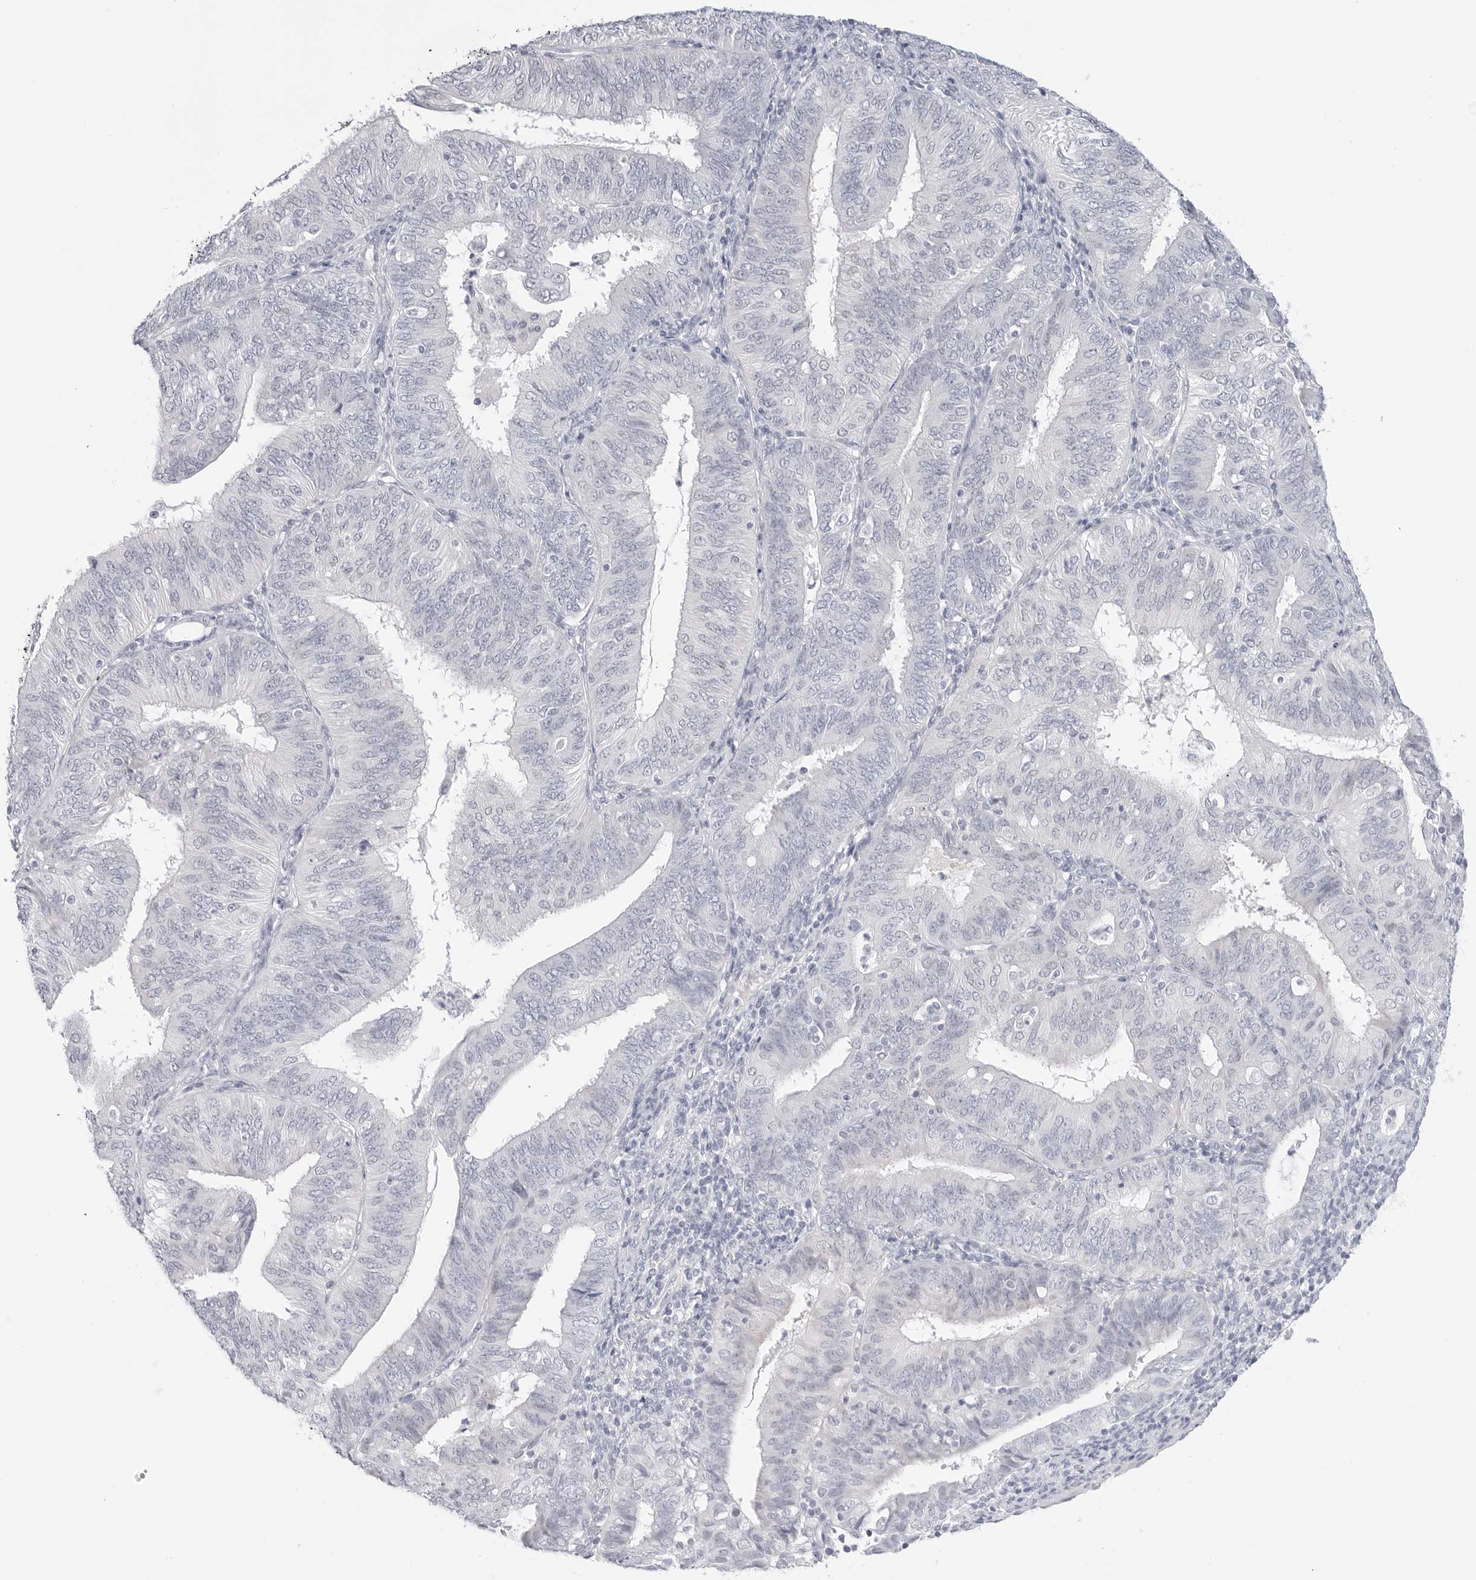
{"staining": {"intensity": "negative", "quantity": "none", "location": "none"}, "tissue": "endometrial cancer", "cell_type": "Tumor cells", "image_type": "cancer", "snomed": [{"axis": "morphology", "description": "Adenocarcinoma, NOS"}, {"axis": "topography", "description": "Endometrium"}], "caption": "The micrograph exhibits no staining of tumor cells in endometrial cancer.", "gene": "HMGCS2", "patient": {"sex": "female", "age": 58}}